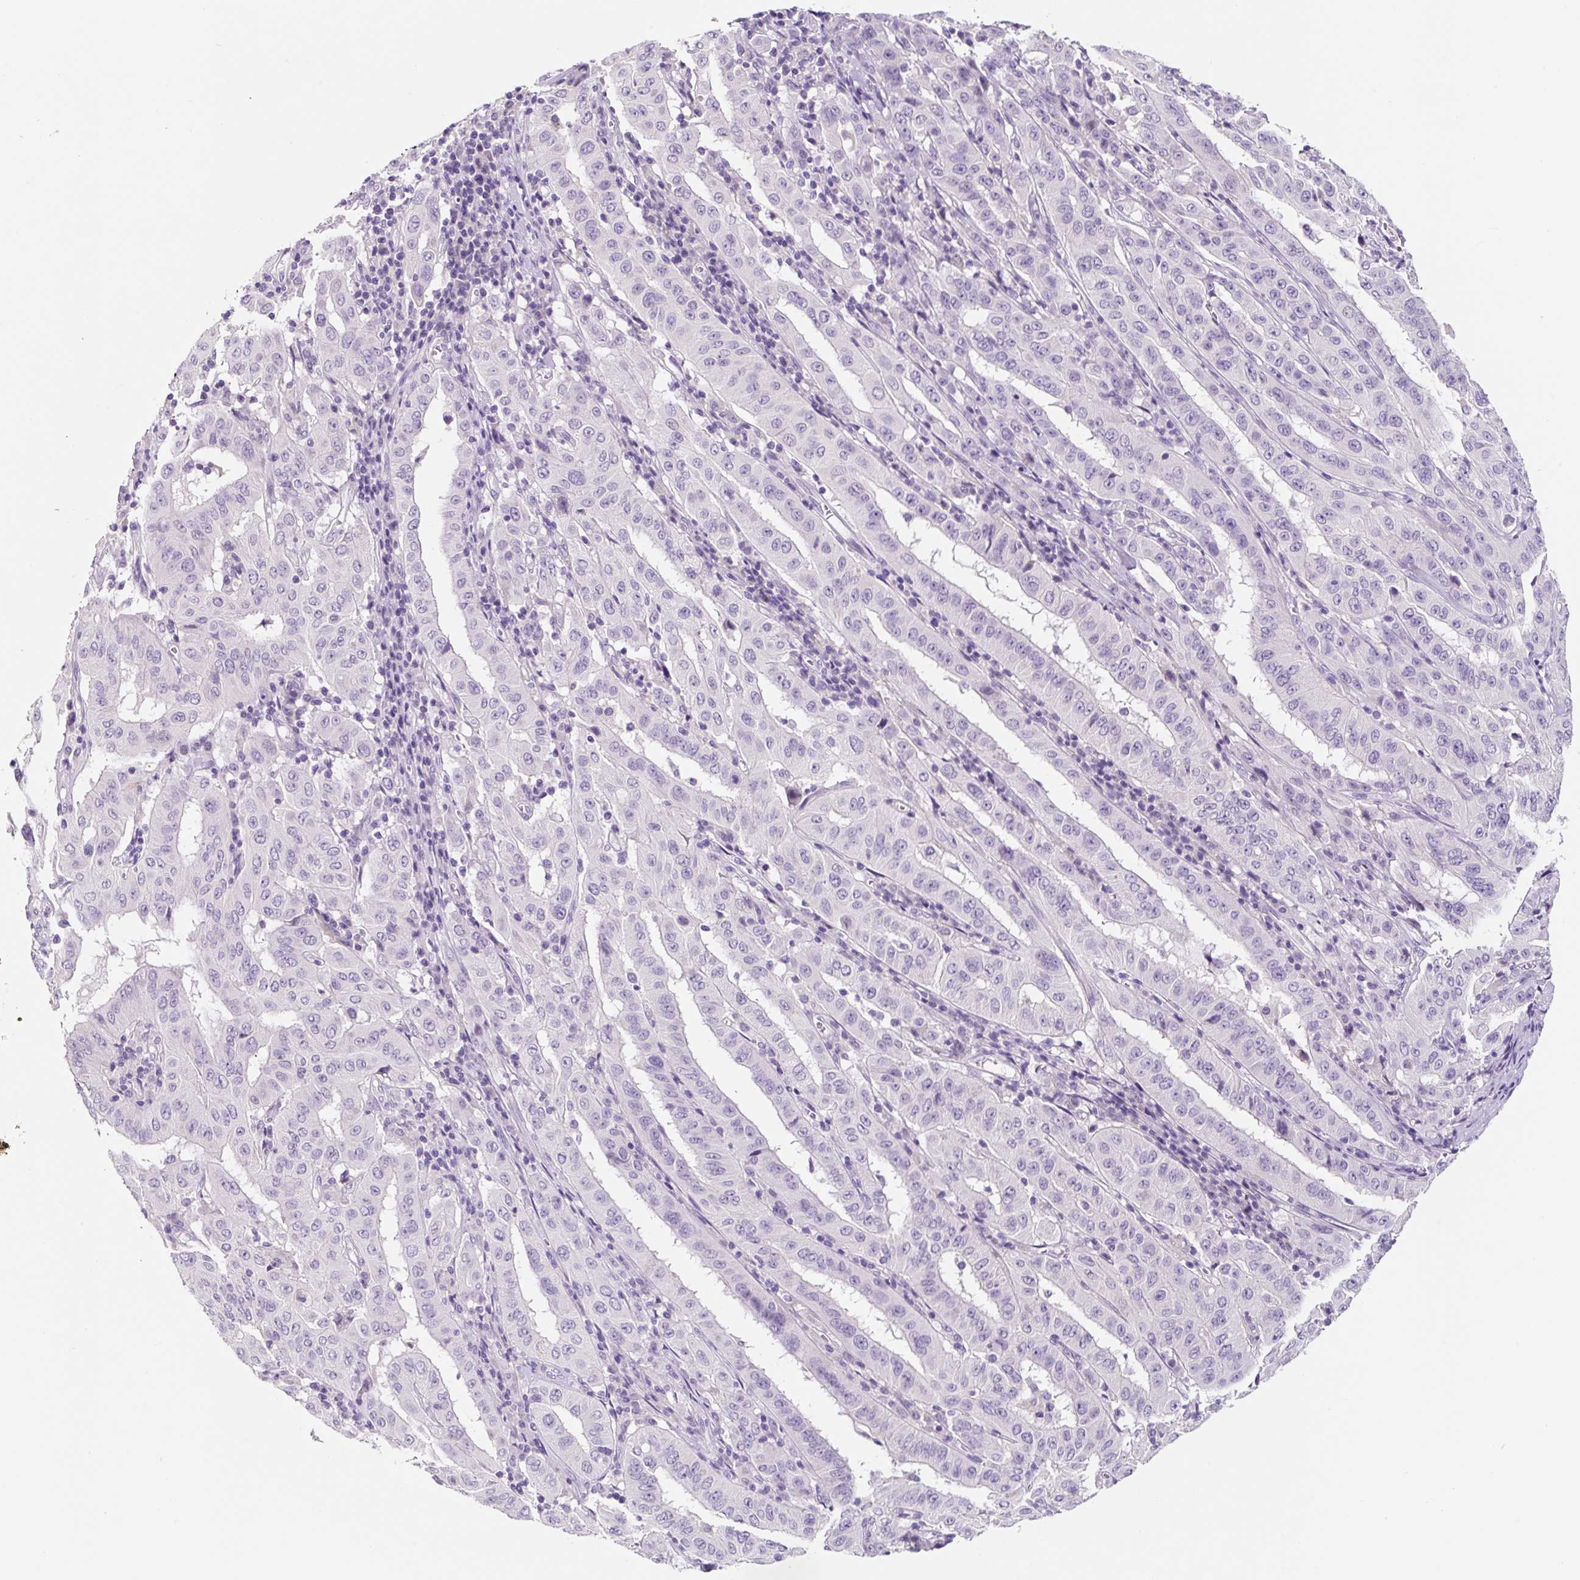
{"staining": {"intensity": "negative", "quantity": "none", "location": "none"}, "tissue": "pancreatic cancer", "cell_type": "Tumor cells", "image_type": "cancer", "snomed": [{"axis": "morphology", "description": "Adenocarcinoma, NOS"}, {"axis": "topography", "description": "Pancreas"}], "caption": "This is a photomicrograph of IHC staining of pancreatic cancer, which shows no expression in tumor cells. The staining is performed using DAB brown chromogen with nuclei counter-stained in using hematoxylin.", "gene": "SYP", "patient": {"sex": "male", "age": 63}}